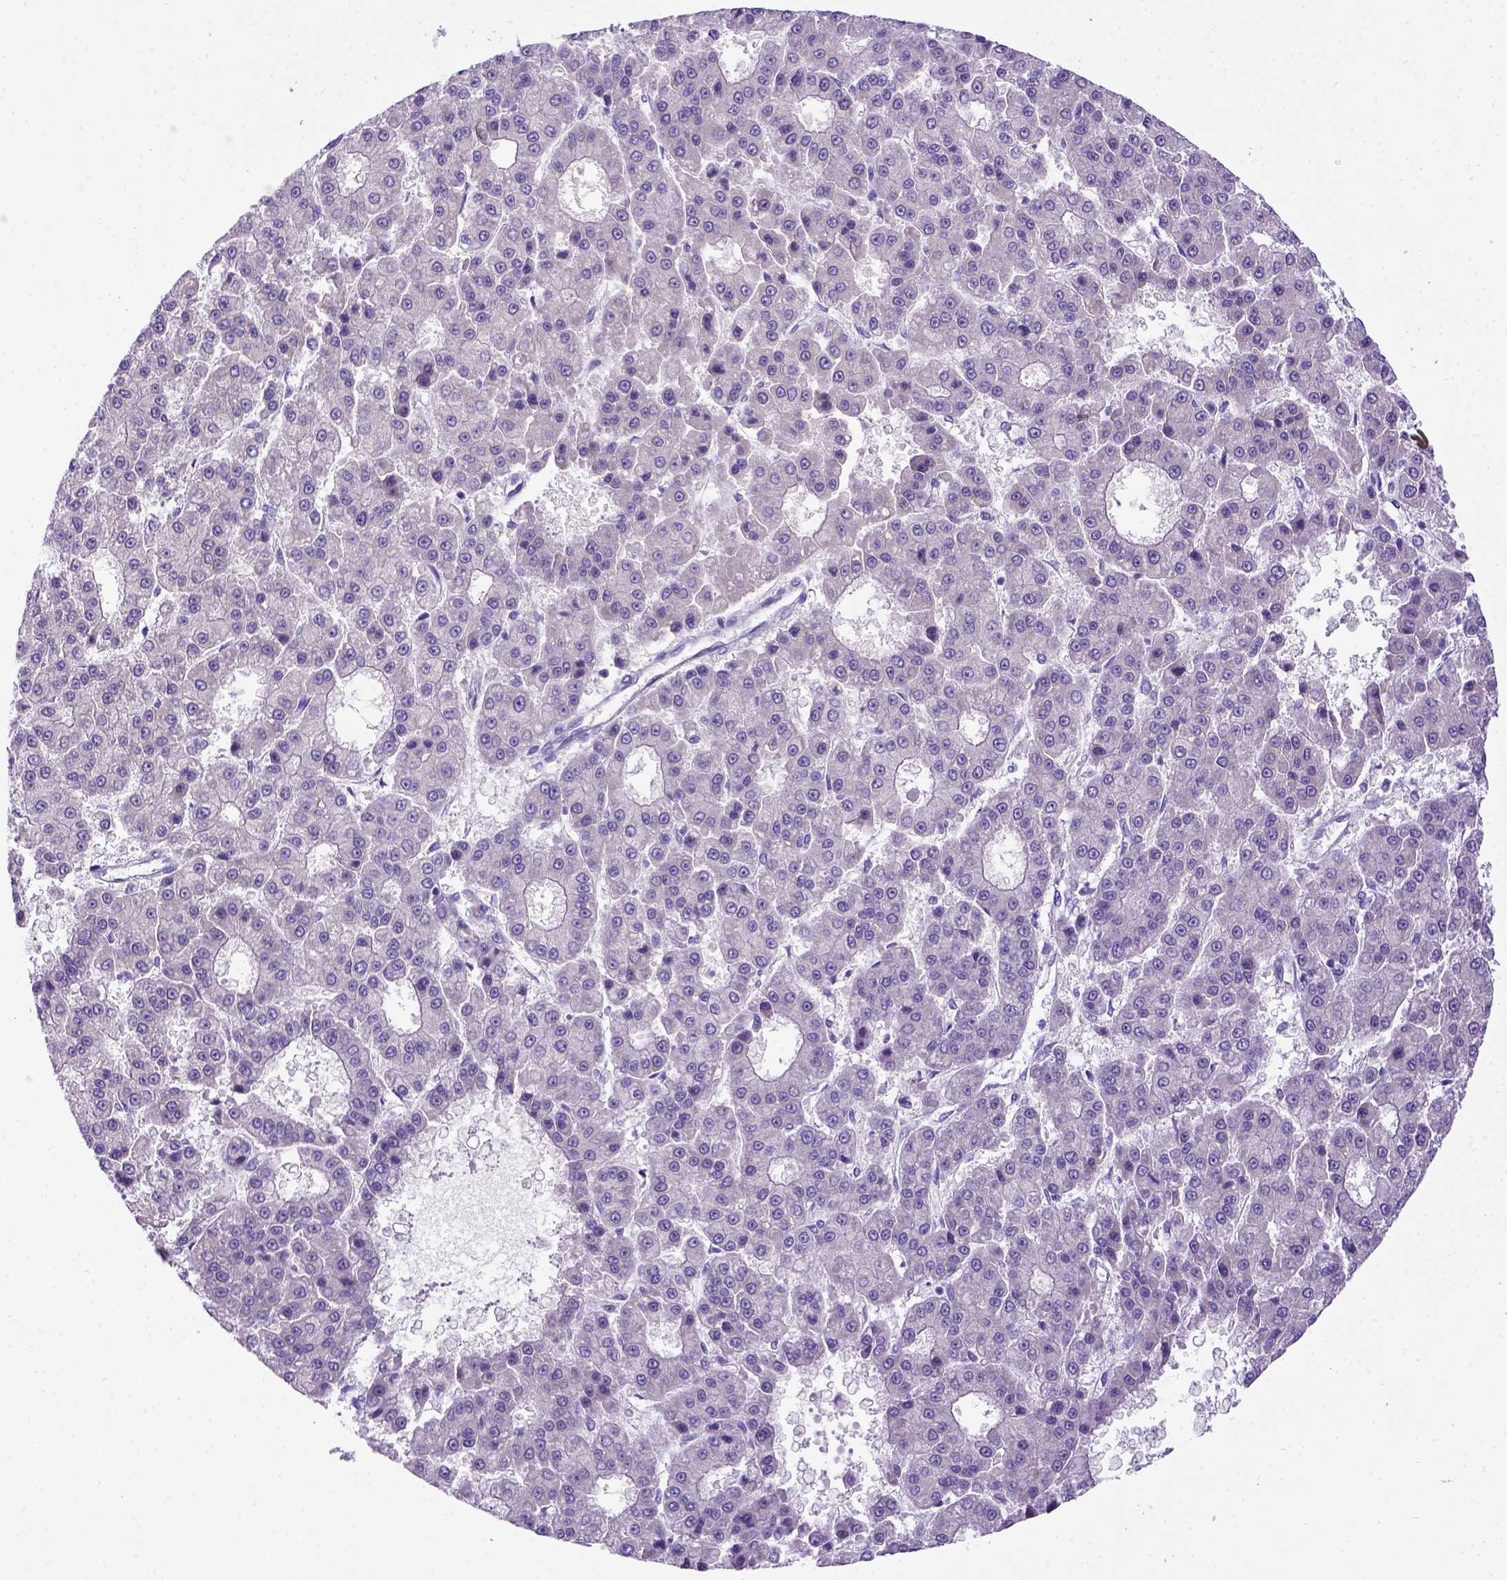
{"staining": {"intensity": "negative", "quantity": "none", "location": "none"}, "tissue": "liver cancer", "cell_type": "Tumor cells", "image_type": "cancer", "snomed": [{"axis": "morphology", "description": "Carcinoma, Hepatocellular, NOS"}, {"axis": "topography", "description": "Liver"}], "caption": "Hepatocellular carcinoma (liver) stained for a protein using immunohistochemistry (IHC) shows no positivity tumor cells.", "gene": "ADAM12", "patient": {"sex": "male", "age": 70}}